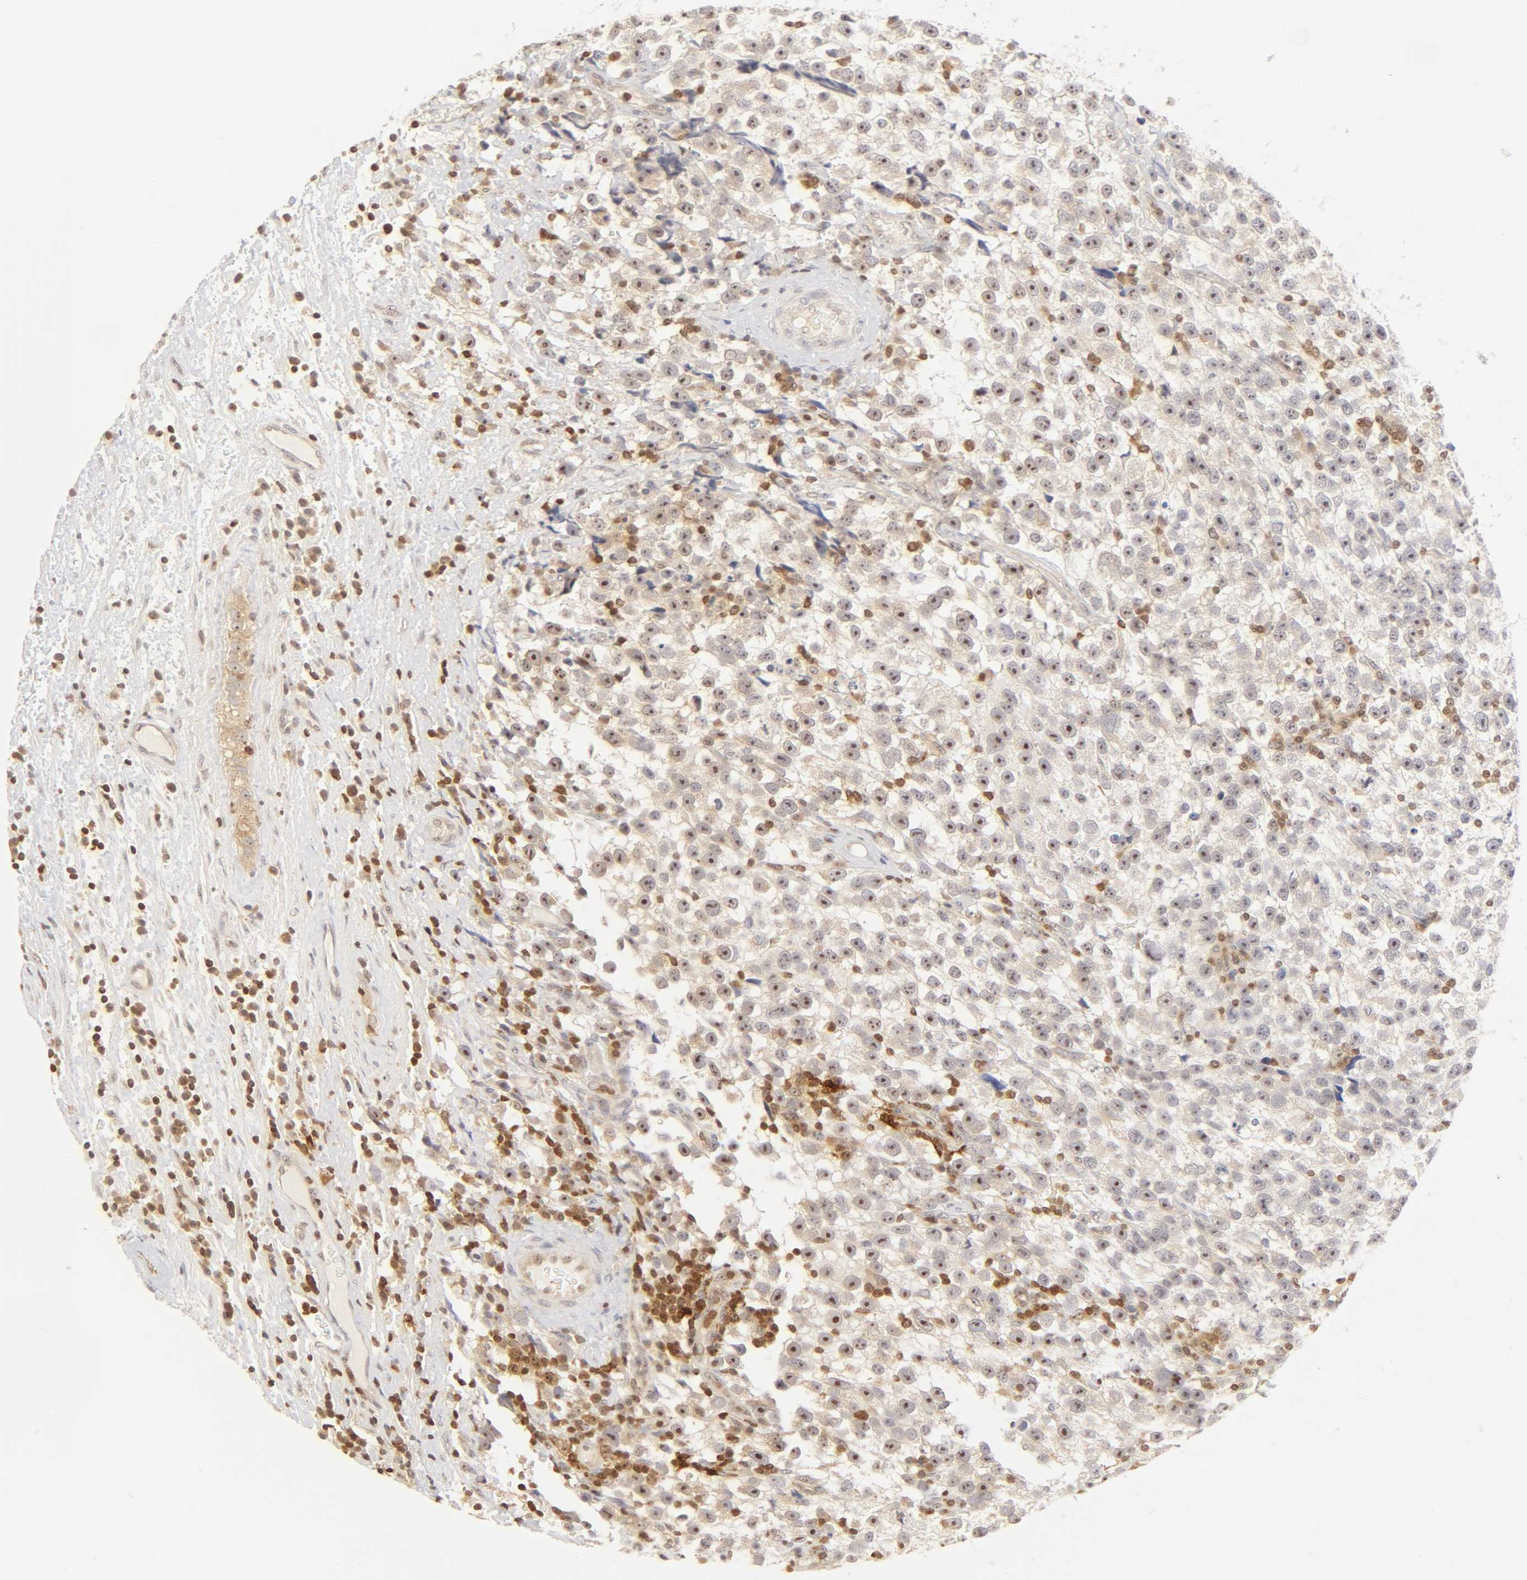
{"staining": {"intensity": "weak", "quantity": "25%-75%", "location": "nuclear"}, "tissue": "testis cancer", "cell_type": "Tumor cells", "image_type": "cancer", "snomed": [{"axis": "morphology", "description": "Seminoma, NOS"}, {"axis": "topography", "description": "Testis"}], "caption": "Testis cancer (seminoma) was stained to show a protein in brown. There is low levels of weak nuclear expression in about 25%-75% of tumor cells. (brown staining indicates protein expression, while blue staining denotes nuclei).", "gene": "KIF2A", "patient": {"sex": "male", "age": 33}}